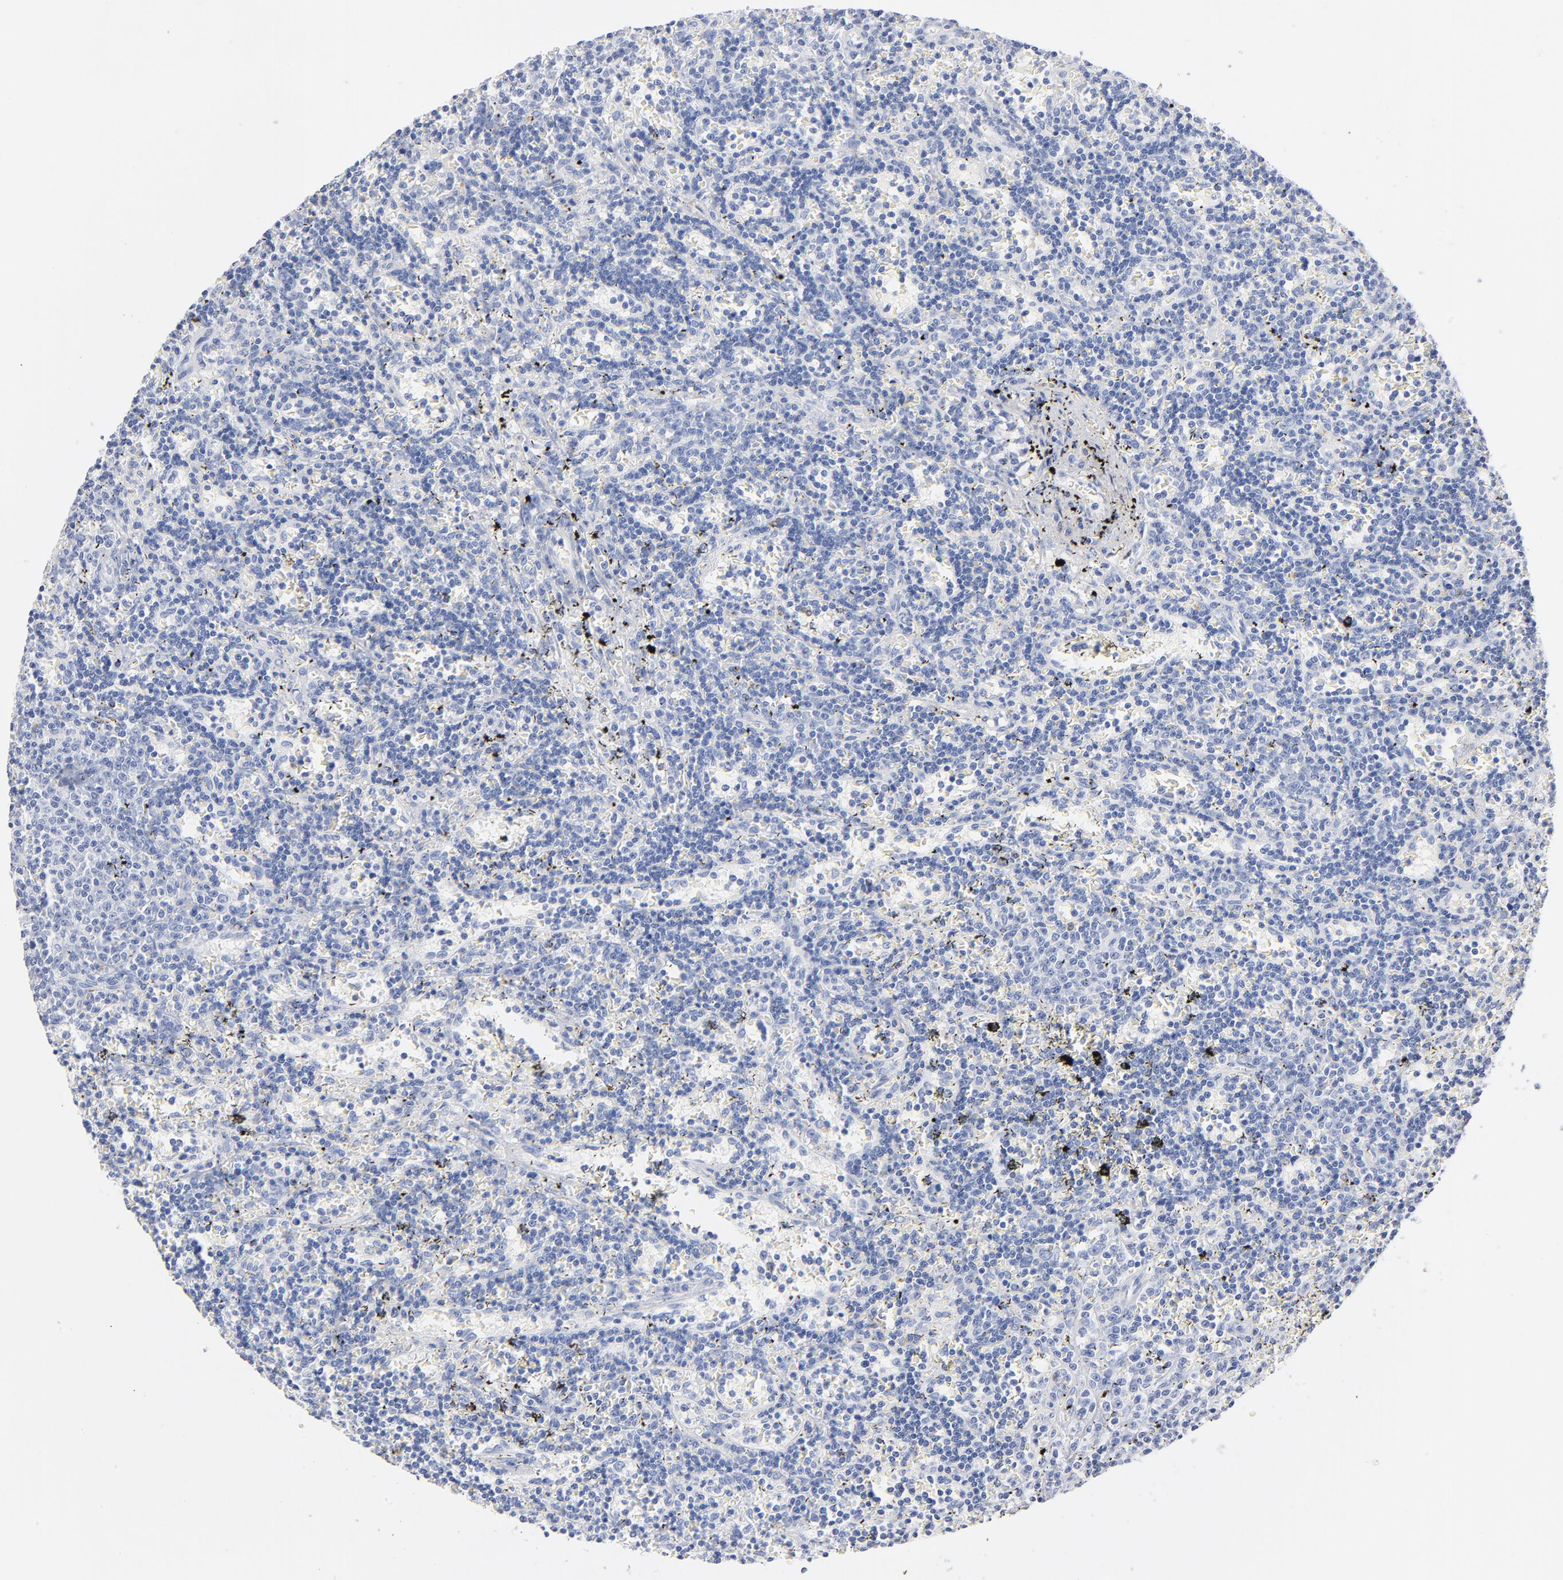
{"staining": {"intensity": "negative", "quantity": "none", "location": "none"}, "tissue": "lymphoma", "cell_type": "Tumor cells", "image_type": "cancer", "snomed": [{"axis": "morphology", "description": "Malignant lymphoma, non-Hodgkin's type, Low grade"}, {"axis": "topography", "description": "Spleen"}], "caption": "Immunohistochemistry (IHC) micrograph of neoplastic tissue: low-grade malignant lymphoma, non-Hodgkin's type stained with DAB reveals no significant protein expression in tumor cells.", "gene": "AGTR1", "patient": {"sex": "male", "age": 60}}